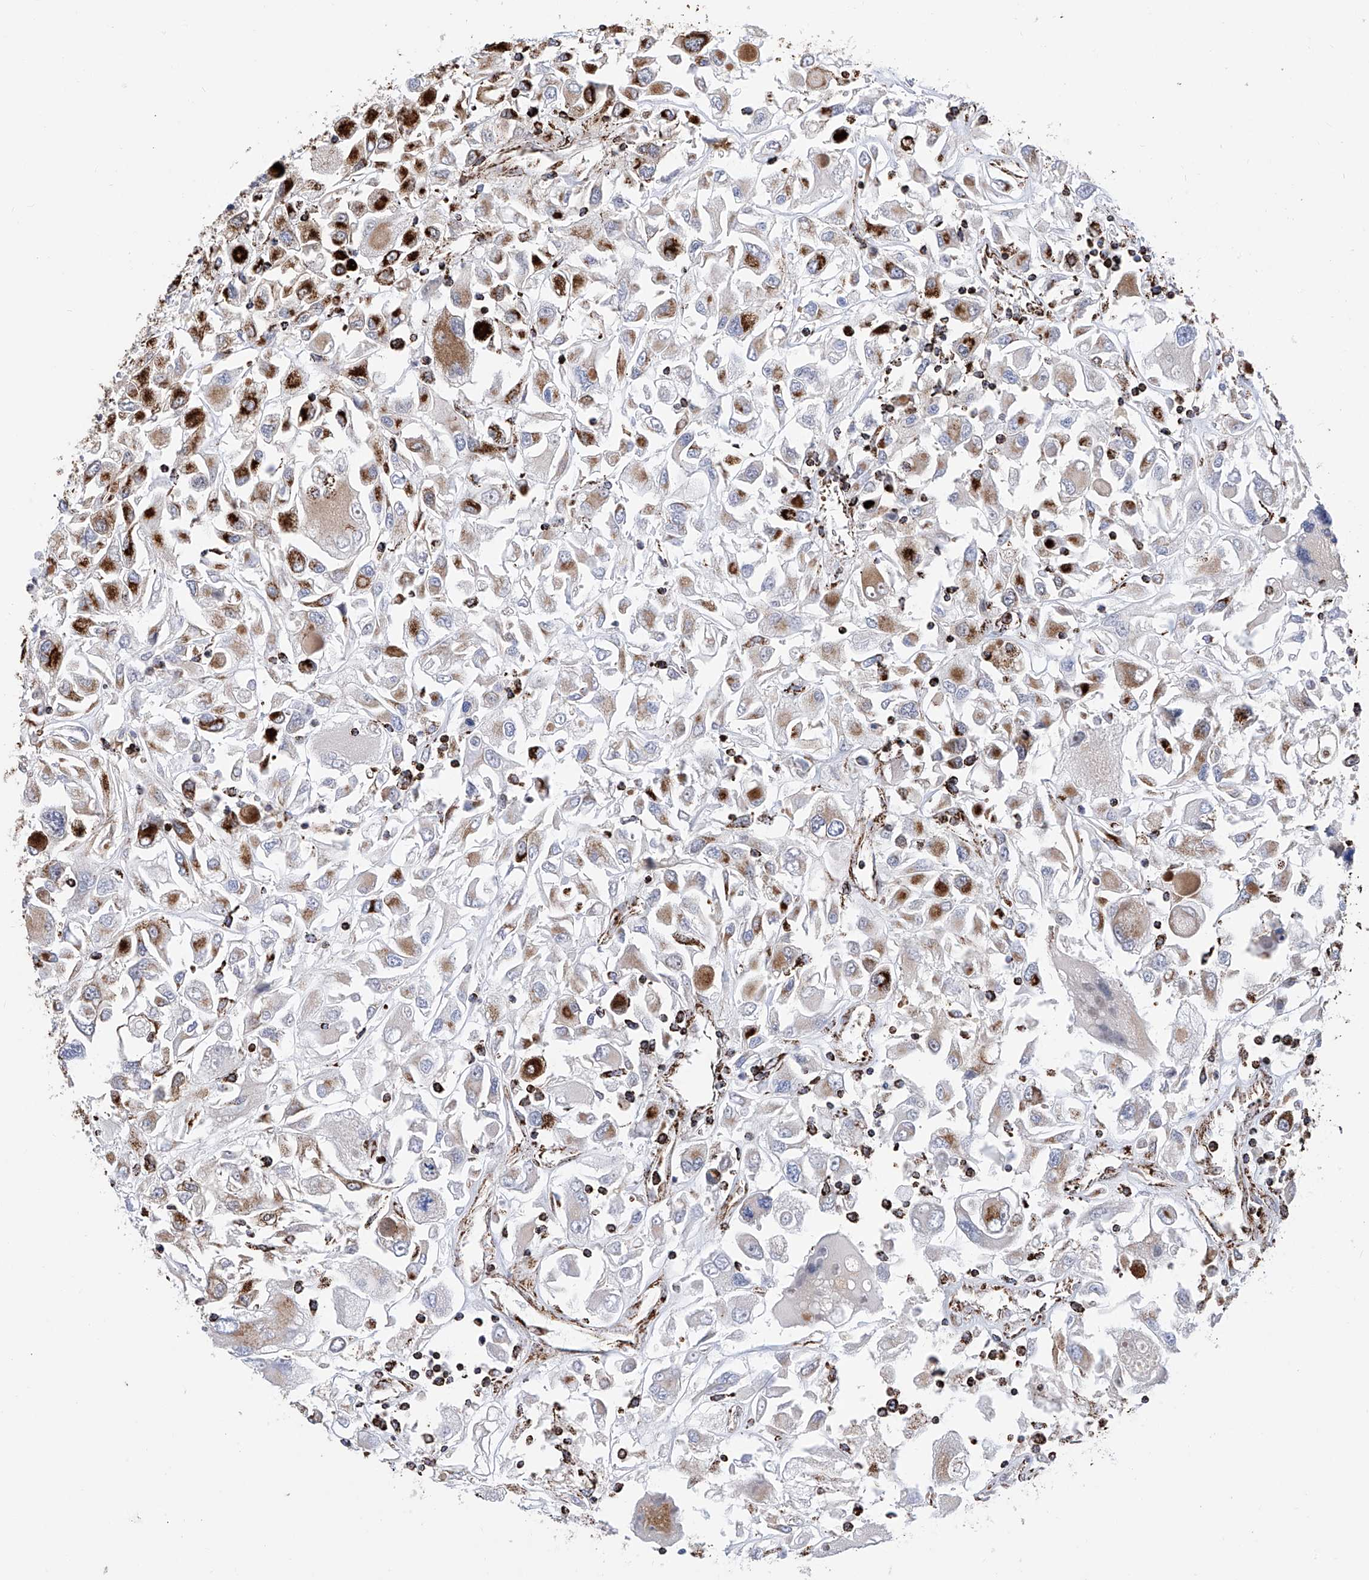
{"staining": {"intensity": "strong", "quantity": "25%-75%", "location": "cytoplasmic/membranous"}, "tissue": "renal cancer", "cell_type": "Tumor cells", "image_type": "cancer", "snomed": [{"axis": "morphology", "description": "Adenocarcinoma, NOS"}, {"axis": "topography", "description": "Kidney"}], "caption": "The image shows immunohistochemical staining of adenocarcinoma (renal). There is strong cytoplasmic/membranous staining is seen in about 25%-75% of tumor cells.", "gene": "ATP5PF", "patient": {"sex": "female", "age": 52}}